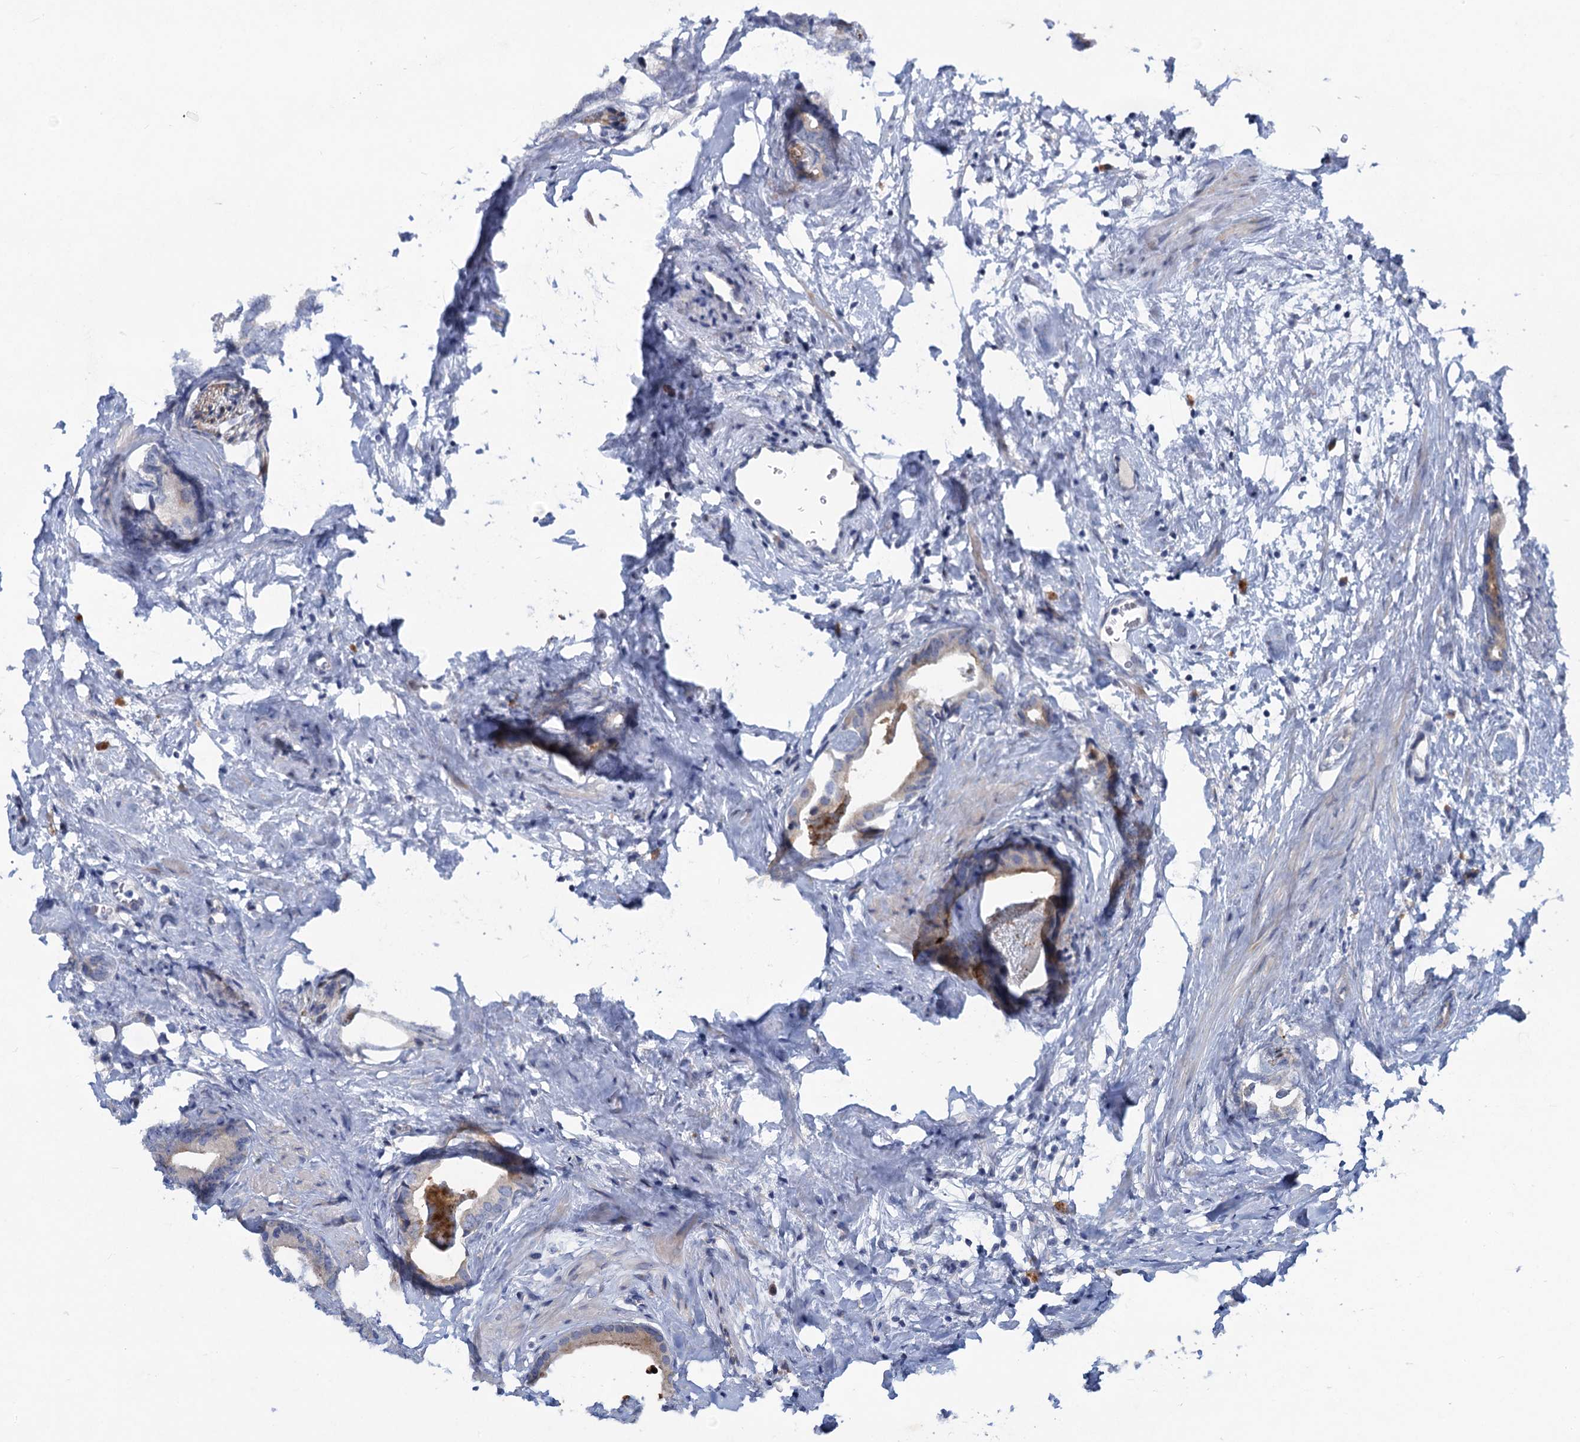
{"staining": {"intensity": "negative", "quantity": "none", "location": "none"}, "tissue": "prostate cancer", "cell_type": "Tumor cells", "image_type": "cancer", "snomed": [{"axis": "morphology", "description": "Adenocarcinoma, Low grade"}, {"axis": "topography", "description": "Prostate"}], "caption": "Protein analysis of prostate cancer reveals no significant positivity in tumor cells.", "gene": "QPCTL", "patient": {"sex": "male", "age": 63}}